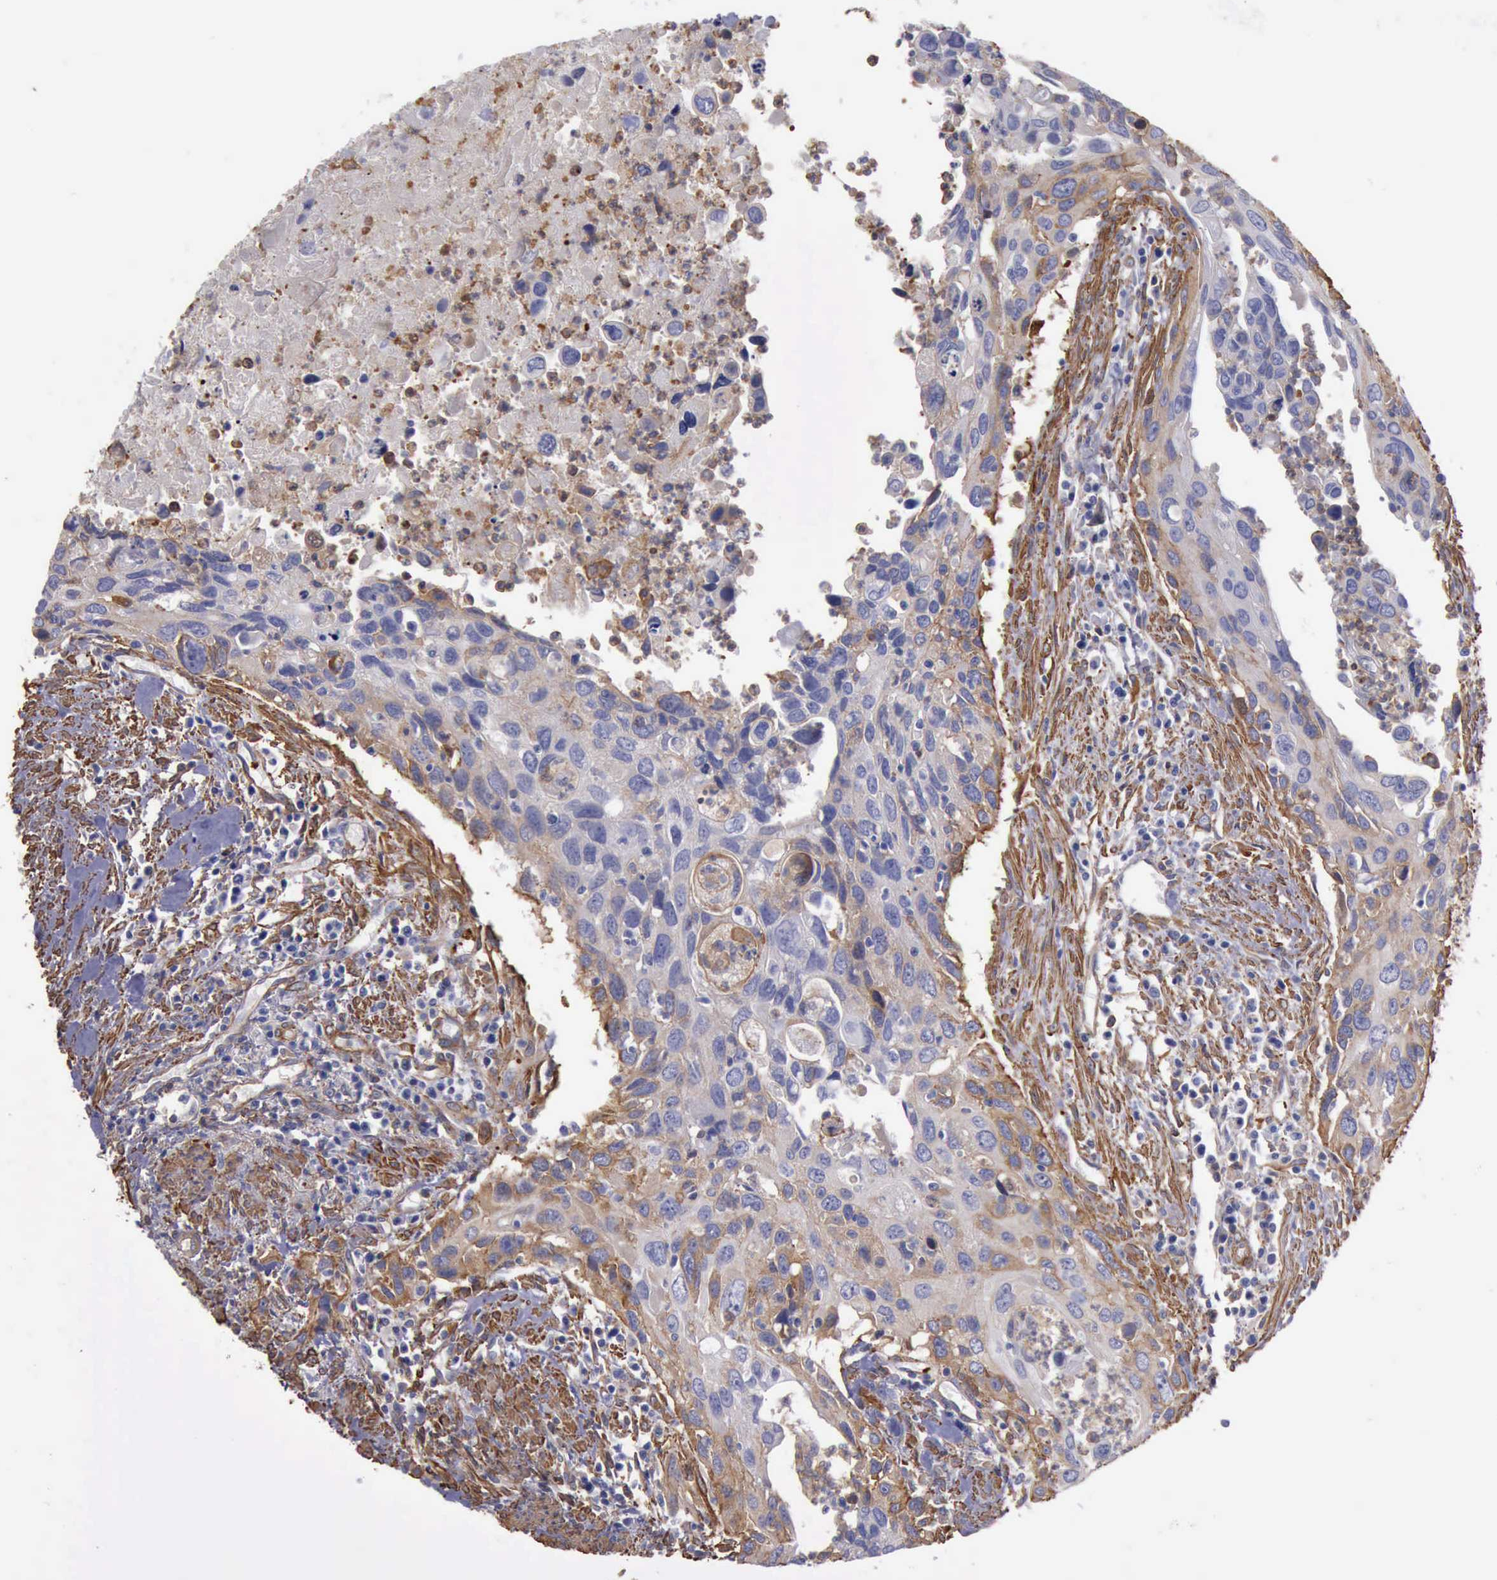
{"staining": {"intensity": "moderate", "quantity": "25%-75%", "location": "cytoplasmic/membranous"}, "tissue": "urothelial cancer", "cell_type": "Tumor cells", "image_type": "cancer", "snomed": [{"axis": "morphology", "description": "Urothelial carcinoma, High grade"}, {"axis": "topography", "description": "Urinary bladder"}], "caption": "This image displays immunohistochemistry staining of human urothelial carcinoma (high-grade), with medium moderate cytoplasmic/membranous expression in about 25%-75% of tumor cells.", "gene": "FLNA", "patient": {"sex": "male", "age": 71}}